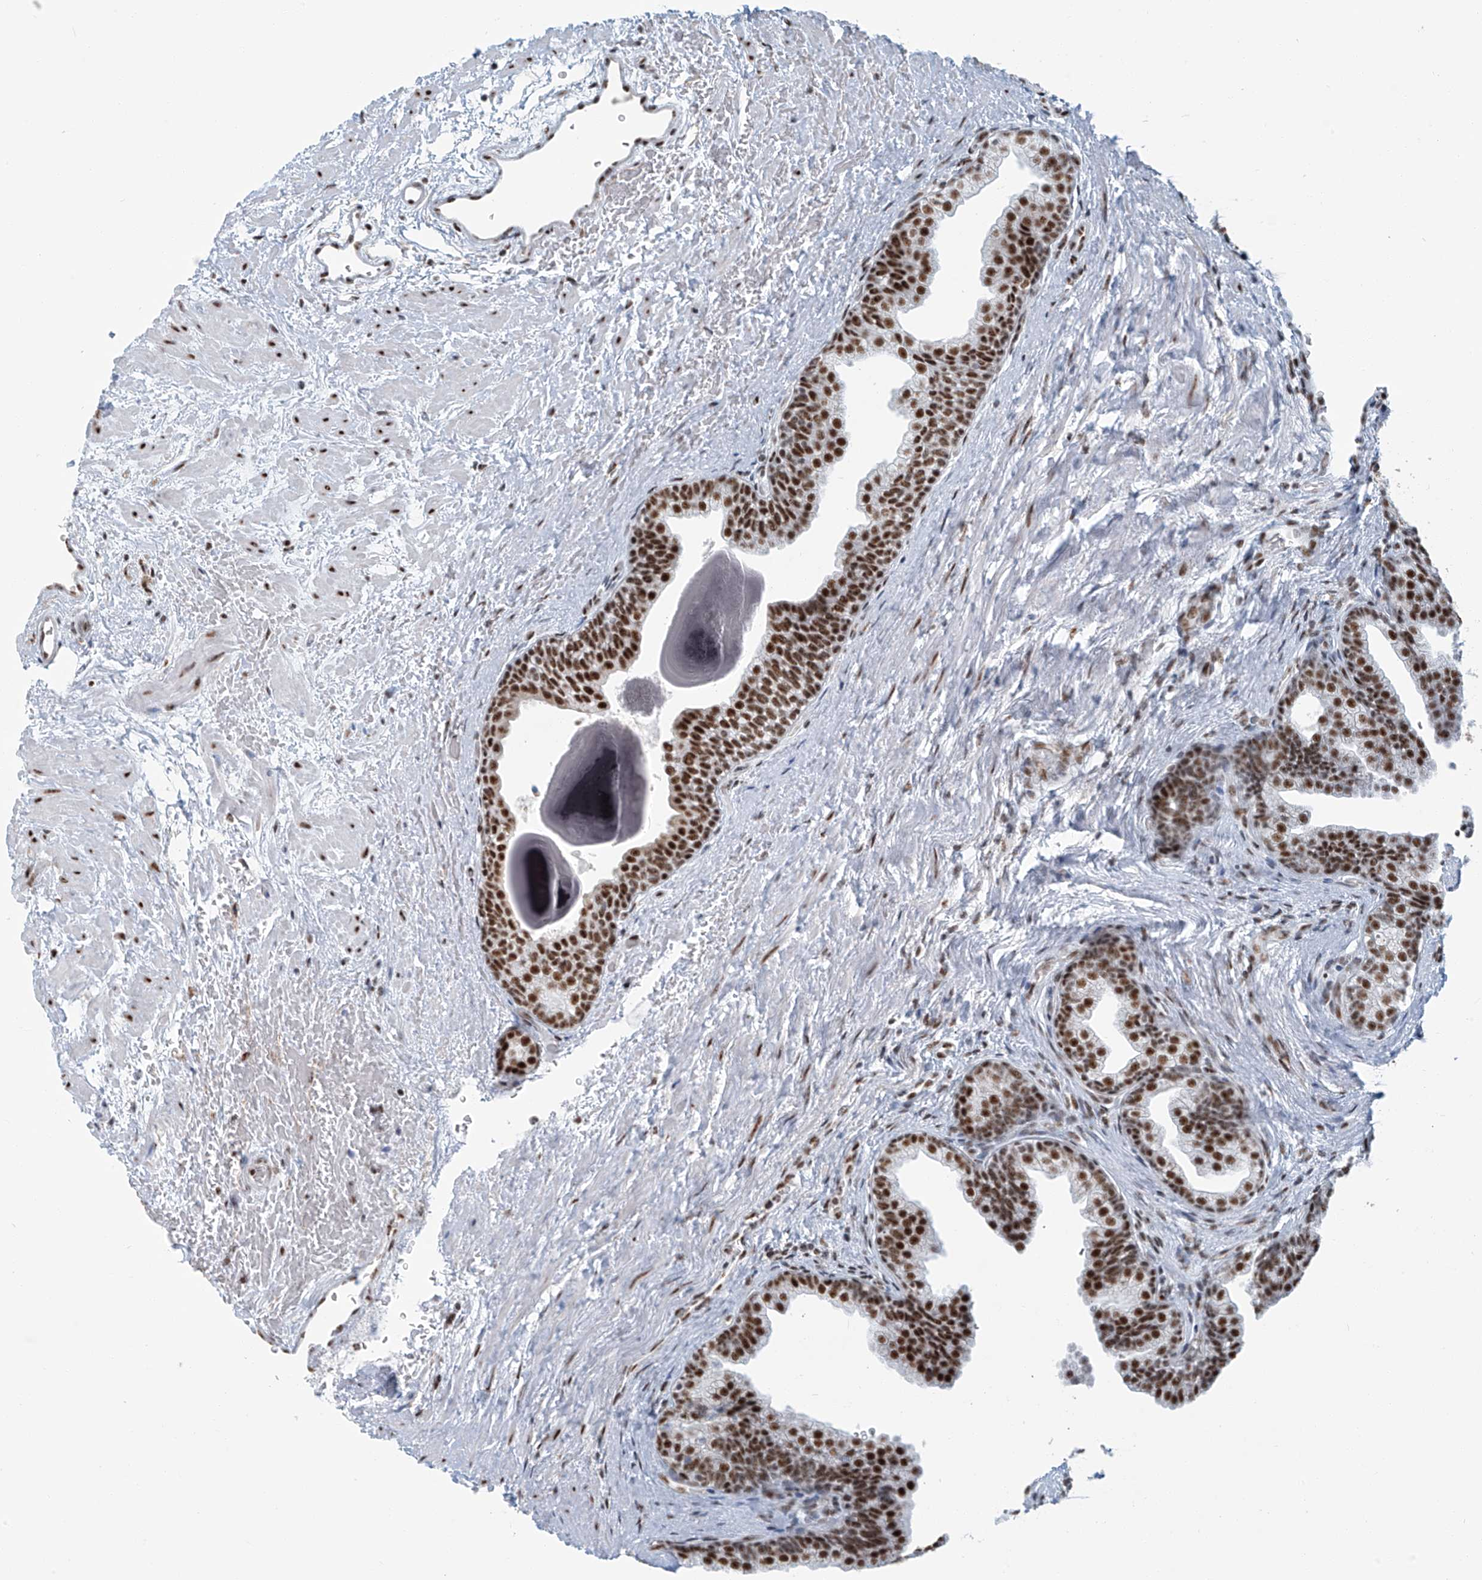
{"staining": {"intensity": "strong", "quantity": "25%-75%", "location": "nuclear"}, "tissue": "prostate", "cell_type": "Glandular cells", "image_type": "normal", "snomed": [{"axis": "morphology", "description": "Normal tissue, NOS"}, {"axis": "topography", "description": "Prostate"}], "caption": "Immunohistochemical staining of normal prostate exhibits high levels of strong nuclear expression in approximately 25%-75% of glandular cells.", "gene": "ENSG00000257390", "patient": {"sex": "male", "age": 48}}